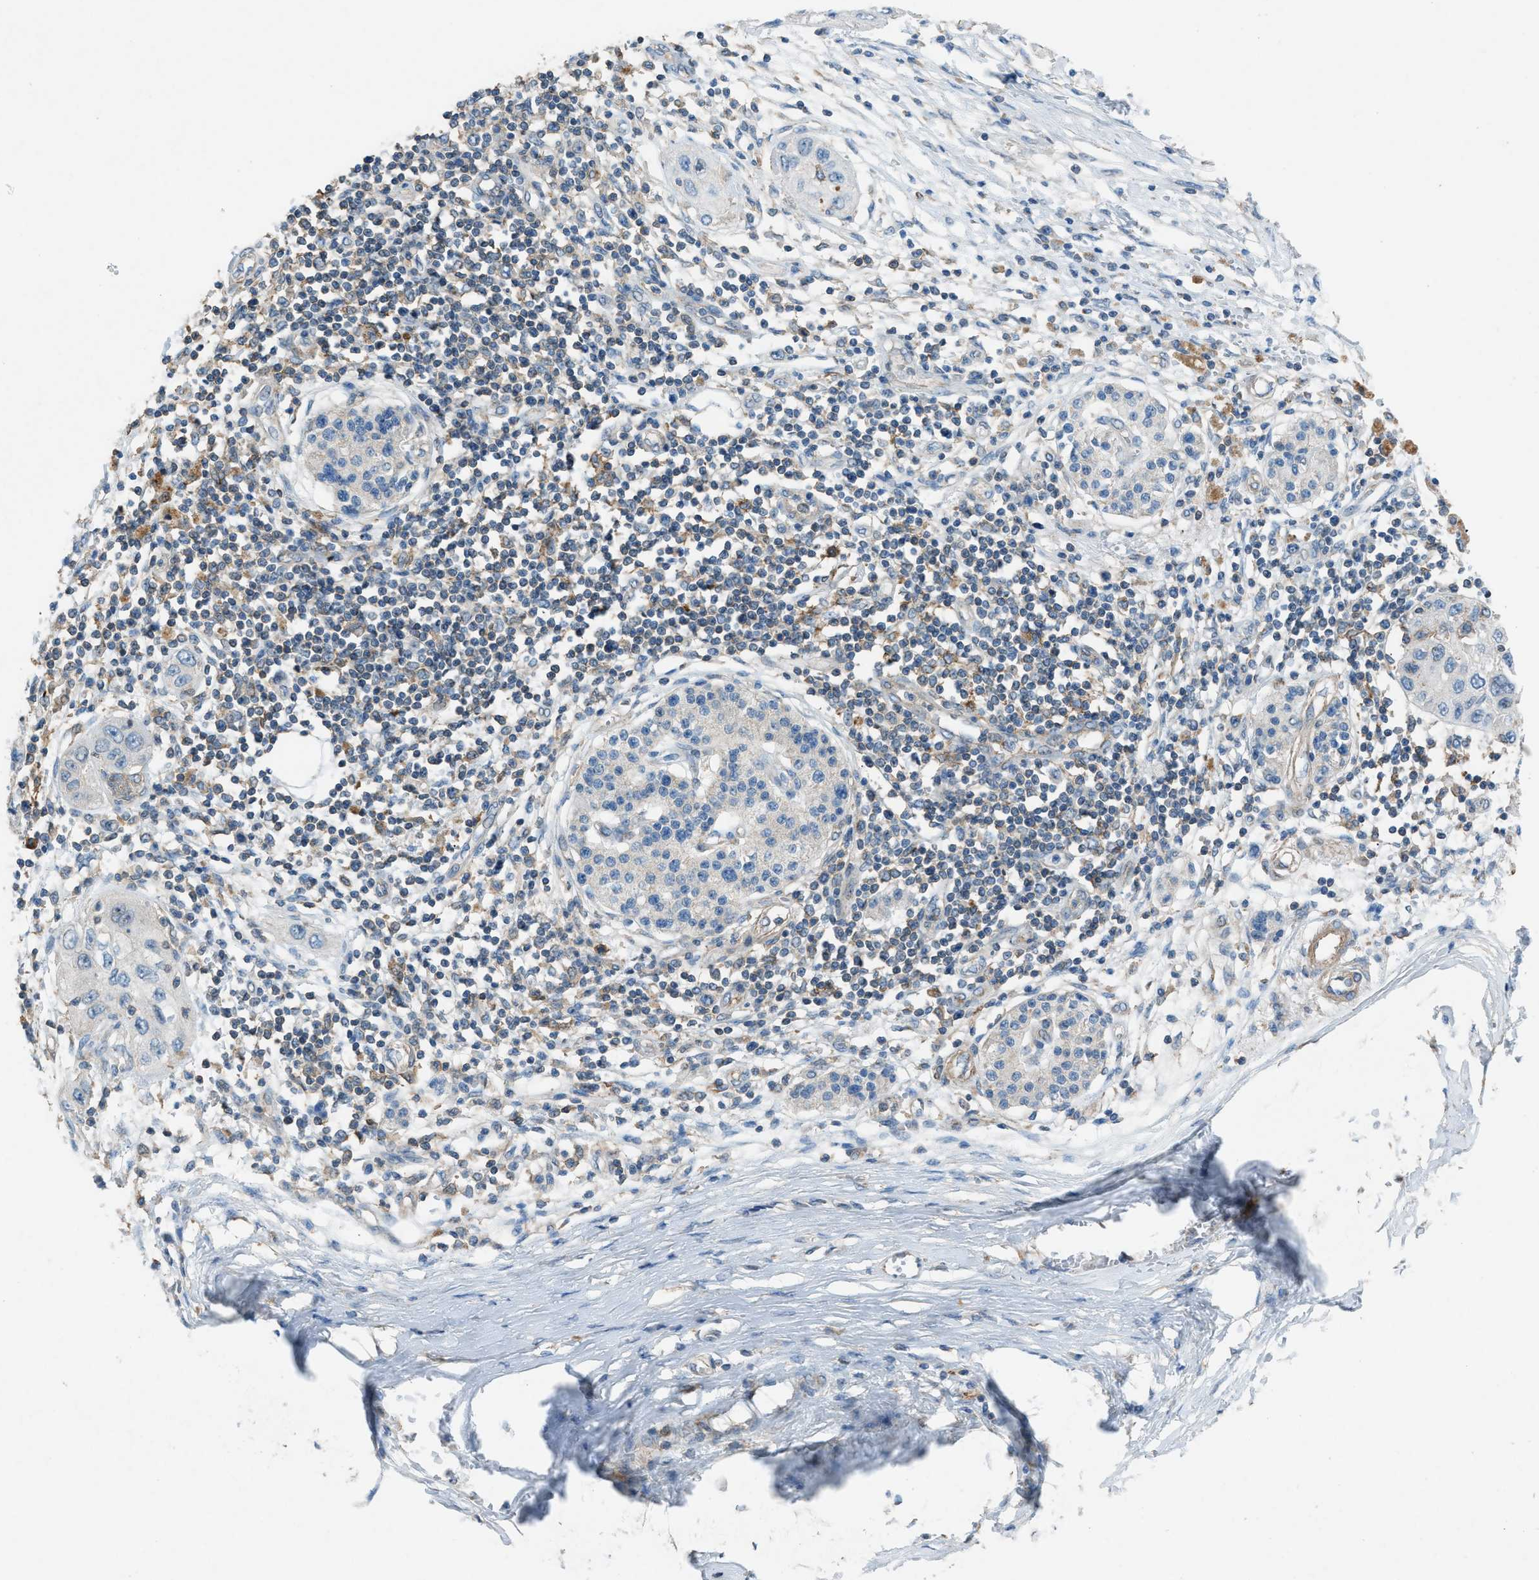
{"staining": {"intensity": "negative", "quantity": "none", "location": "none"}, "tissue": "pancreatic cancer", "cell_type": "Tumor cells", "image_type": "cancer", "snomed": [{"axis": "morphology", "description": "Adenocarcinoma, NOS"}, {"axis": "topography", "description": "Pancreas"}], "caption": "Immunohistochemistry (IHC) of human pancreatic cancer (adenocarcinoma) displays no positivity in tumor cells.", "gene": "NCK2", "patient": {"sex": "female", "age": 70}}